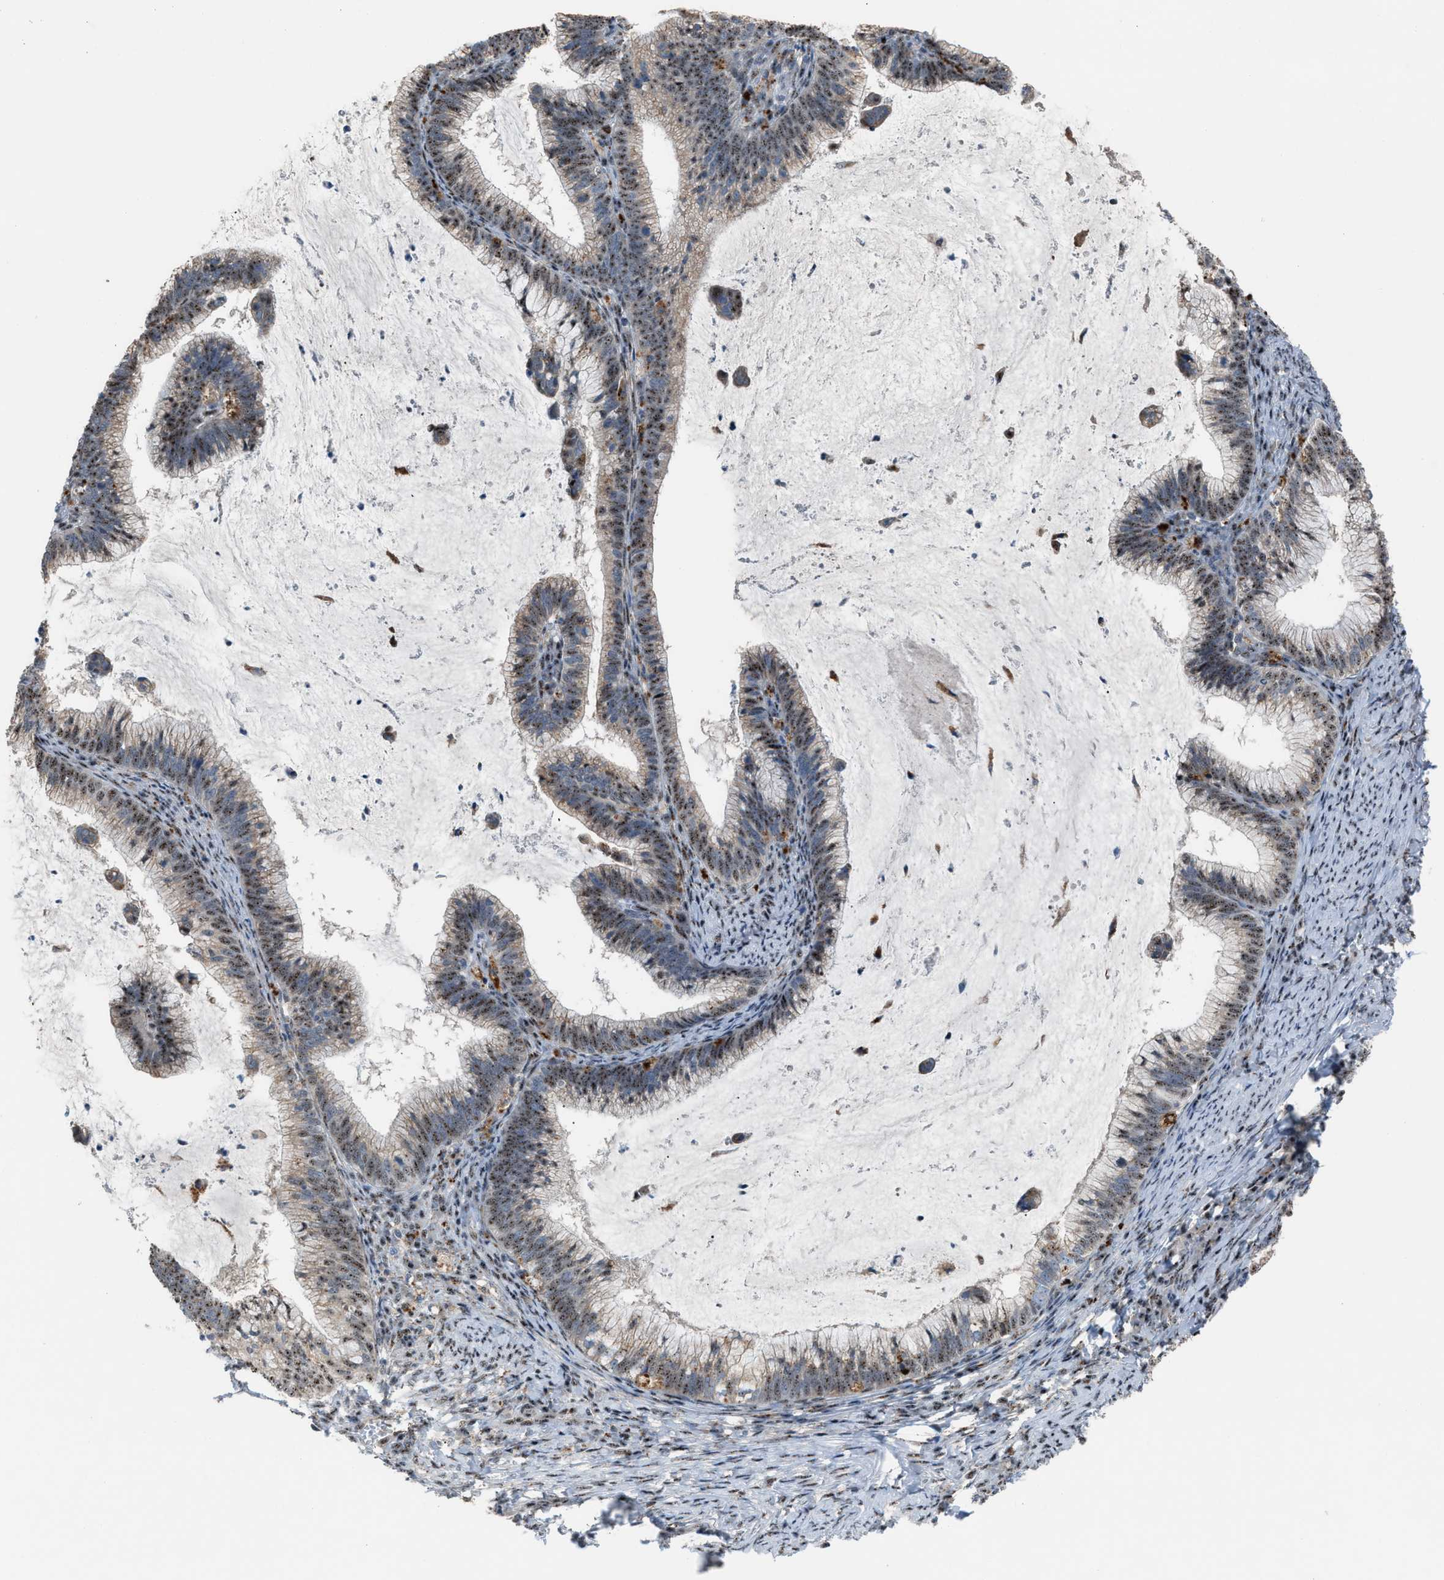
{"staining": {"intensity": "moderate", "quantity": ">75%", "location": "nuclear"}, "tissue": "cervical cancer", "cell_type": "Tumor cells", "image_type": "cancer", "snomed": [{"axis": "morphology", "description": "Adenocarcinoma, NOS"}, {"axis": "topography", "description": "Cervix"}], "caption": "Tumor cells reveal medium levels of moderate nuclear expression in about >75% of cells in adenocarcinoma (cervical). Nuclei are stained in blue.", "gene": "CENPP", "patient": {"sex": "female", "age": 36}}